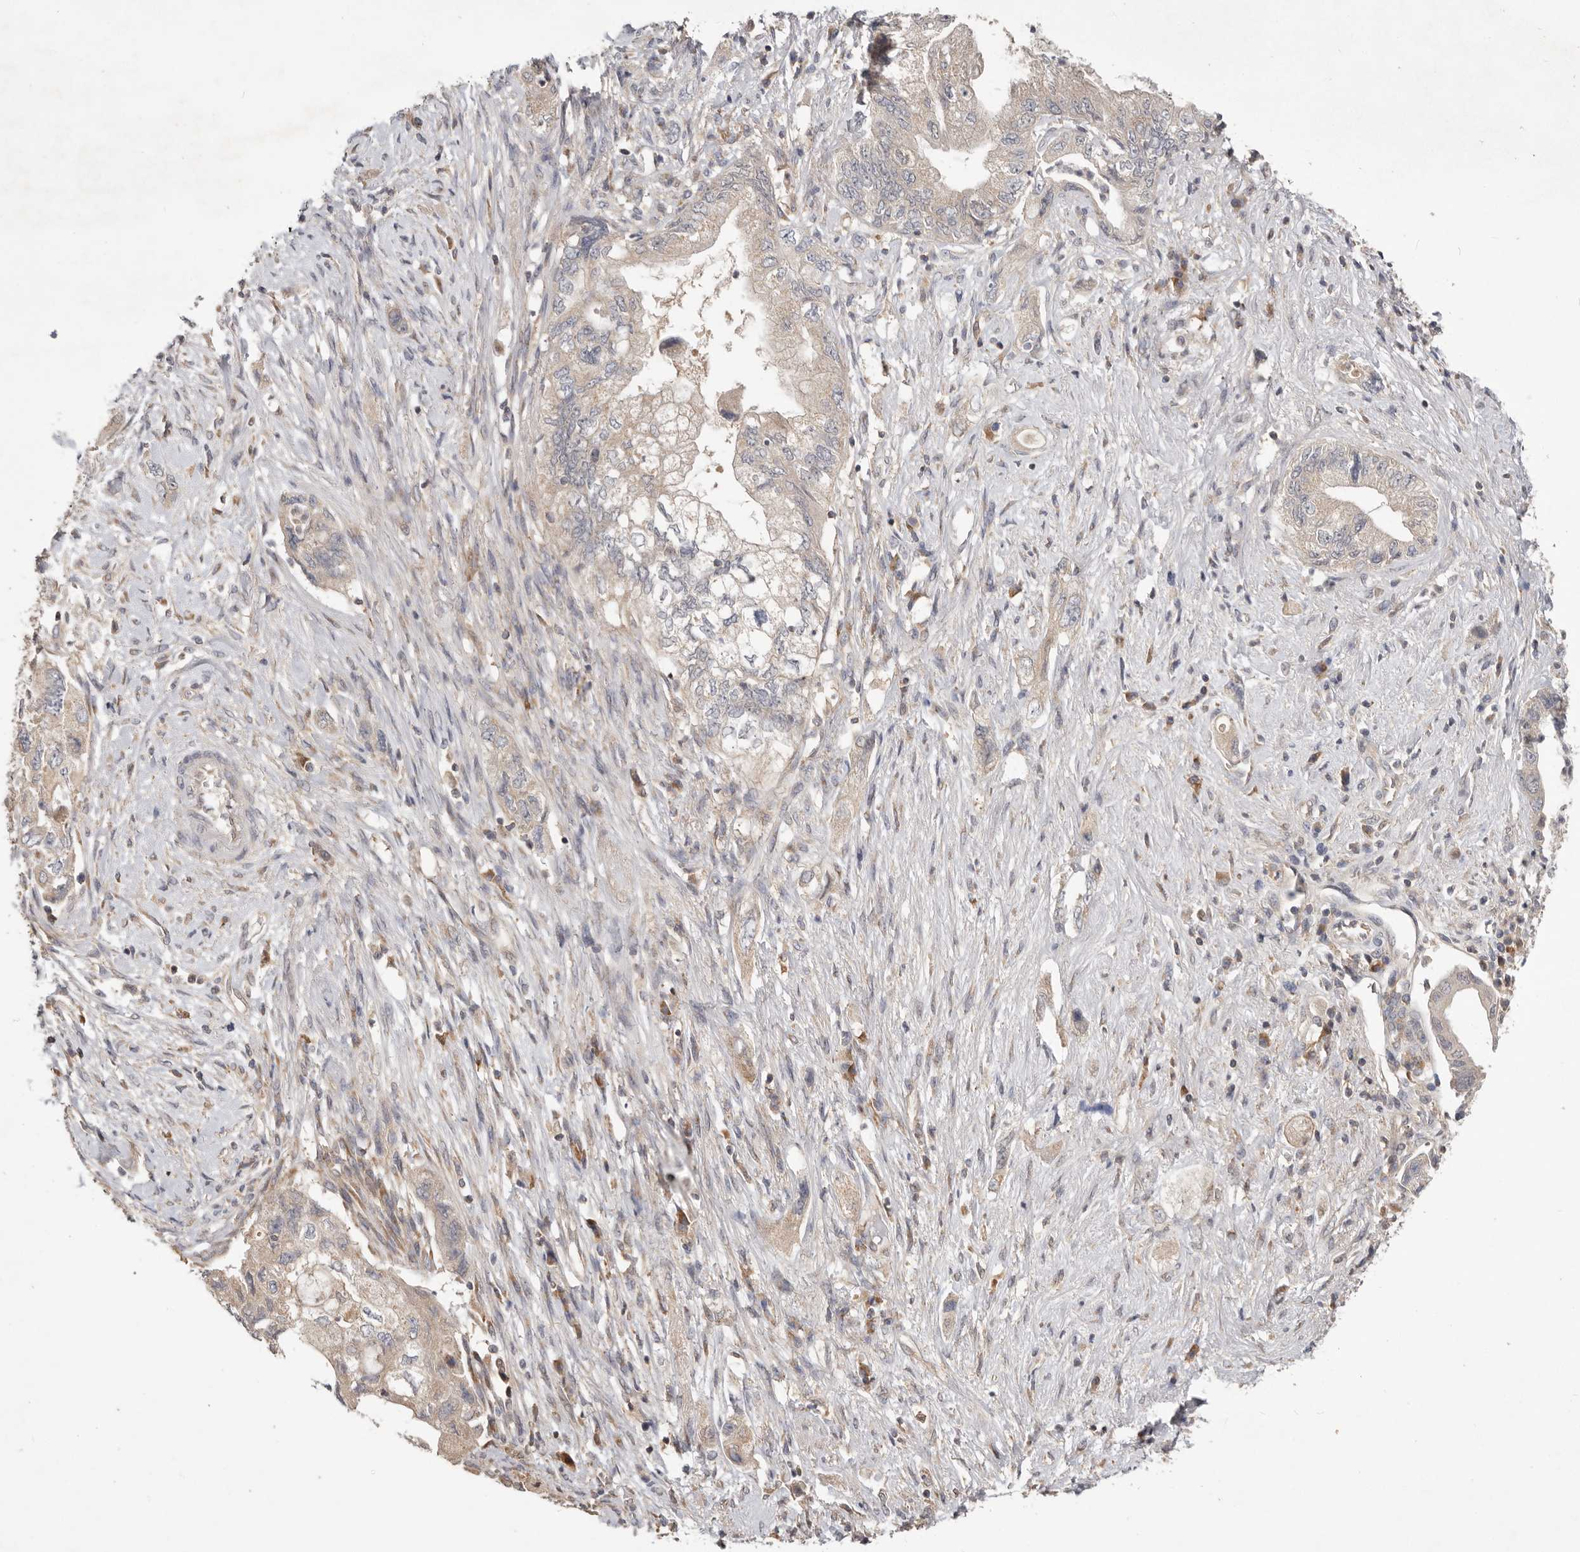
{"staining": {"intensity": "weak", "quantity": "25%-75%", "location": "cytoplasmic/membranous"}, "tissue": "pancreatic cancer", "cell_type": "Tumor cells", "image_type": "cancer", "snomed": [{"axis": "morphology", "description": "Adenocarcinoma, NOS"}, {"axis": "topography", "description": "Pancreas"}], "caption": "An image of human pancreatic cancer (adenocarcinoma) stained for a protein demonstrates weak cytoplasmic/membranous brown staining in tumor cells.", "gene": "LRP6", "patient": {"sex": "female", "age": 73}}